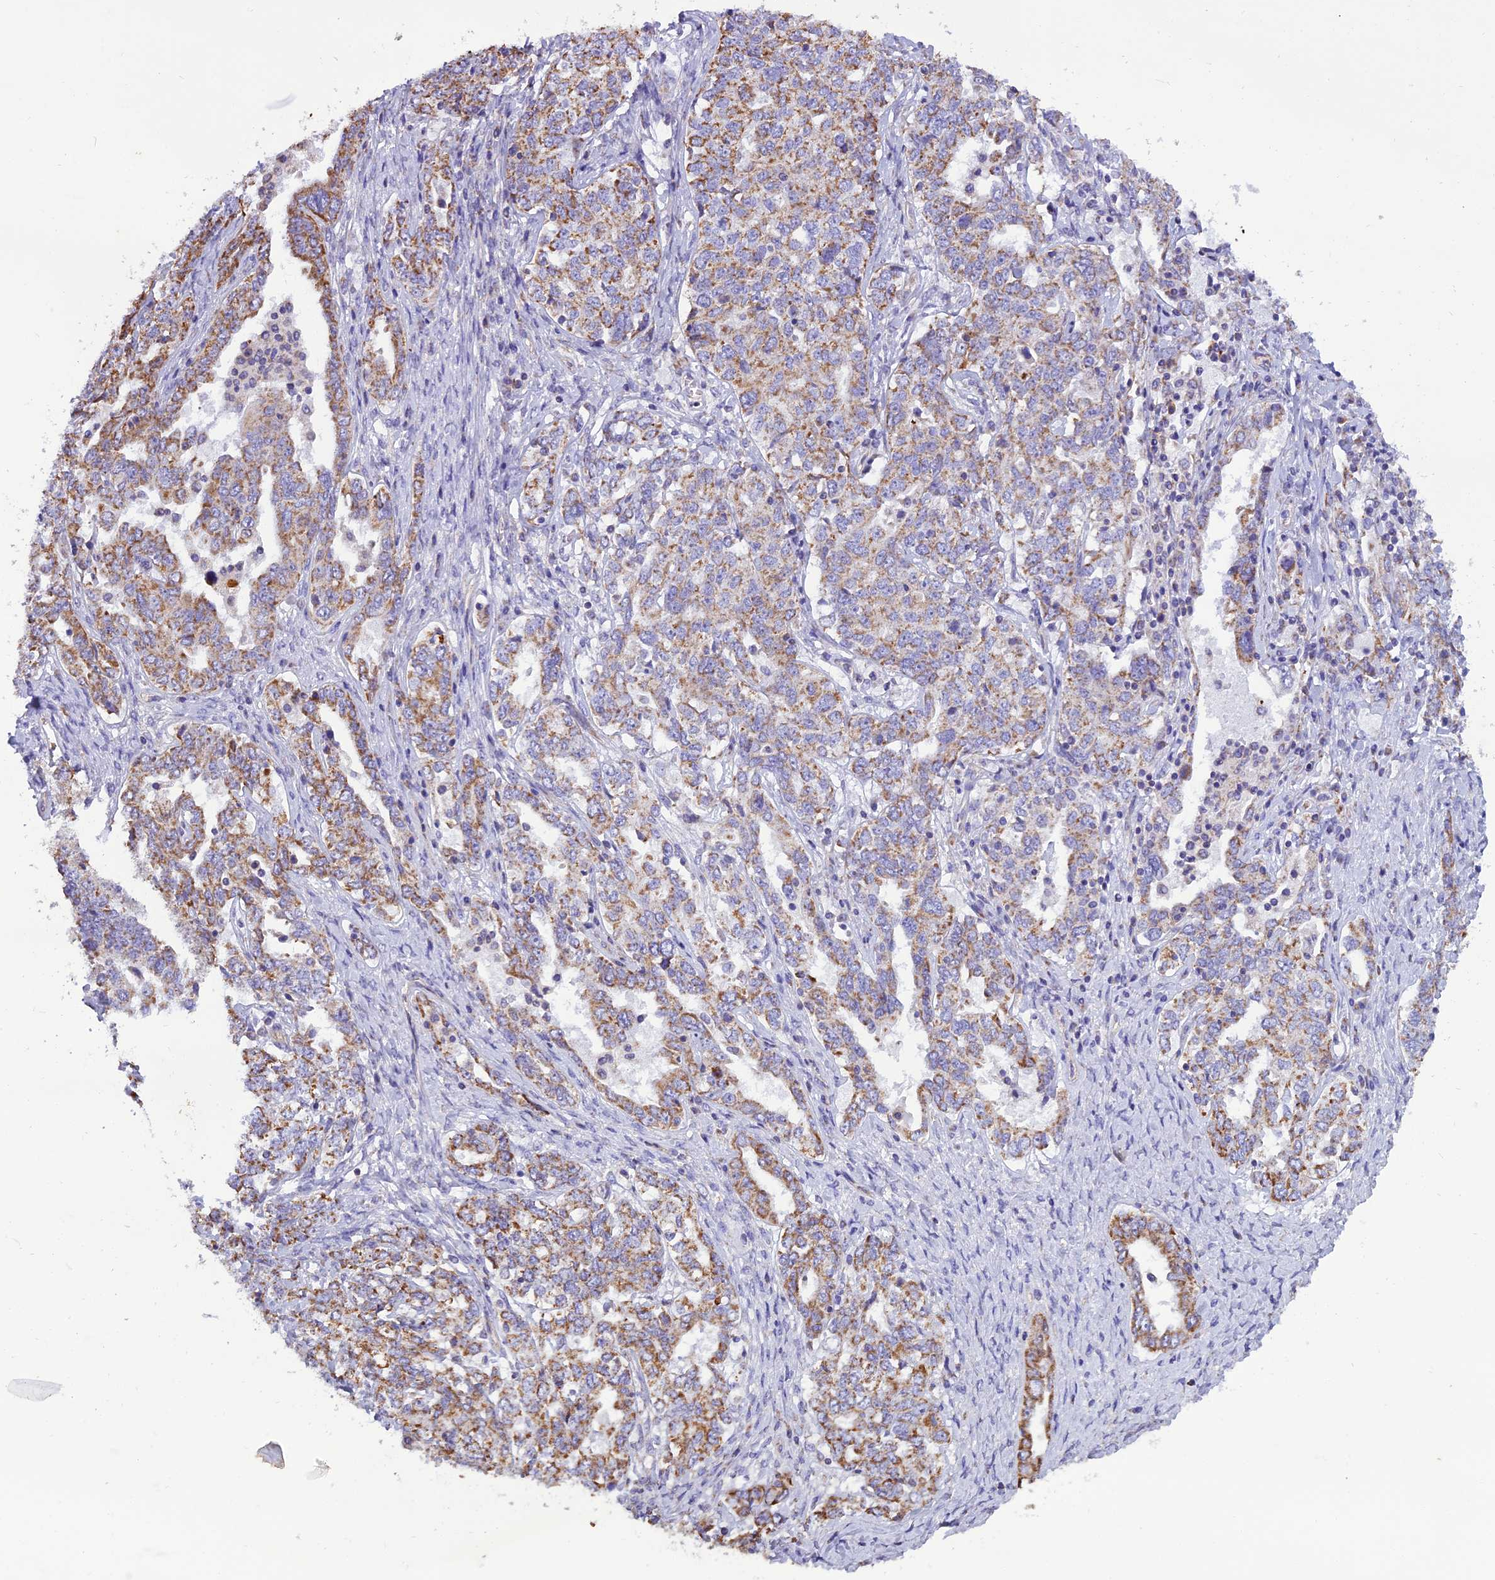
{"staining": {"intensity": "moderate", "quantity": ">75%", "location": "cytoplasmic/membranous"}, "tissue": "ovarian cancer", "cell_type": "Tumor cells", "image_type": "cancer", "snomed": [{"axis": "morphology", "description": "Carcinoma, endometroid"}, {"axis": "topography", "description": "Ovary"}], "caption": "Tumor cells exhibit moderate cytoplasmic/membranous staining in approximately >75% of cells in ovarian cancer (endometroid carcinoma).", "gene": "GPD1", "patient": {"sex": "female", "age": 62}}